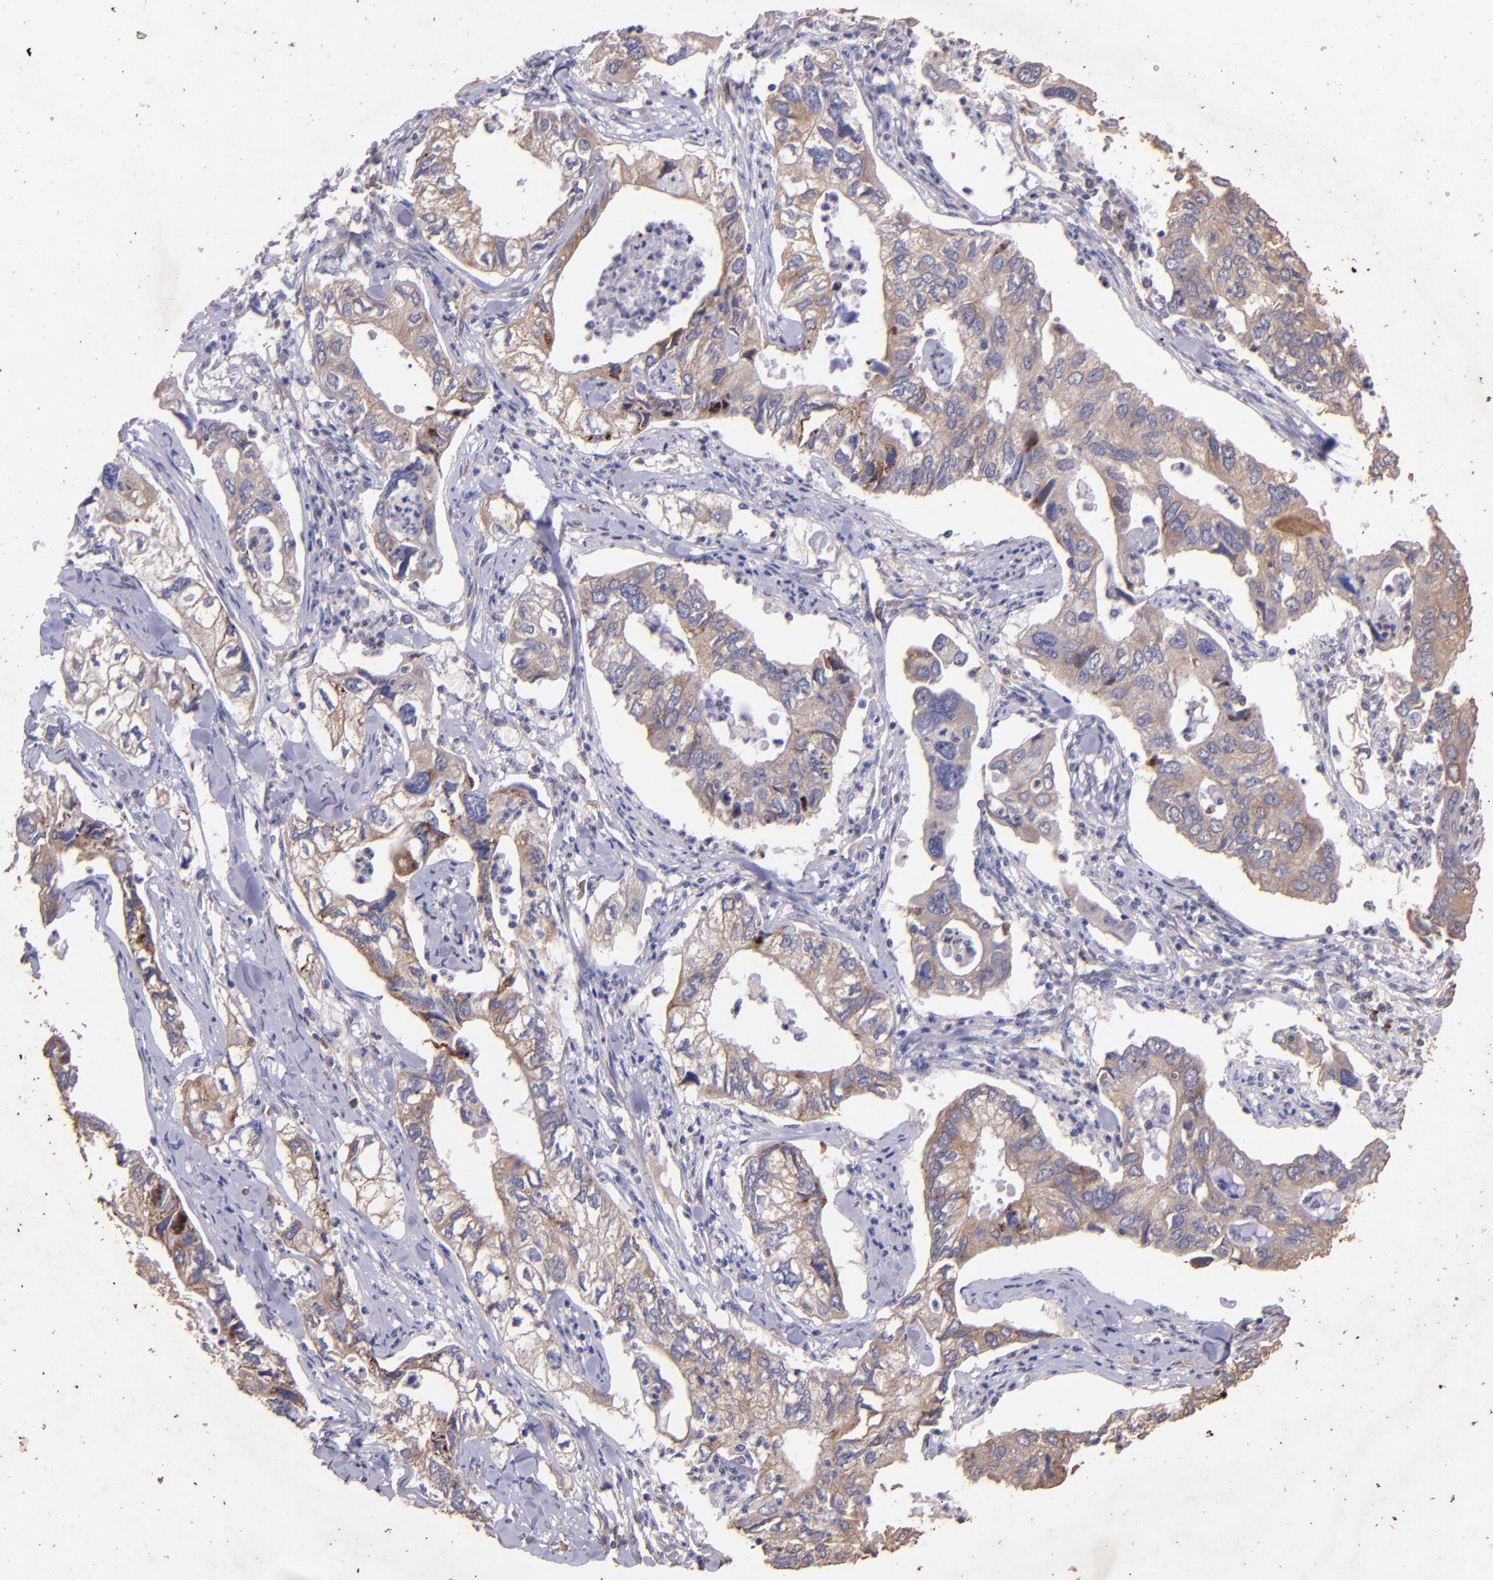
{"staining": {"intensity": "moderate", "quantity": ">75%", "location": "cytoplasmic/membranous"}, "tissue": "lung cancer", "cell_type": "Tumor cells", "image_type": "cancer", "snomed": [{"axis": "morphology", "description": "Adenocarcinoma, NOS"}, {"axis": "topography", "description": "Lung"}], "caption": "Protein expression analysis of human lung adenocarcinoma reveals moderate cytoplasmic/membranous positivity in approximately >75% of tumor cells. (Stains: DAB in brown, nuclei in blue, Microscopy: brightfield microscopy at high magnification).", "gene": "RET", "patient": {"sex": "male", "age": 48}}